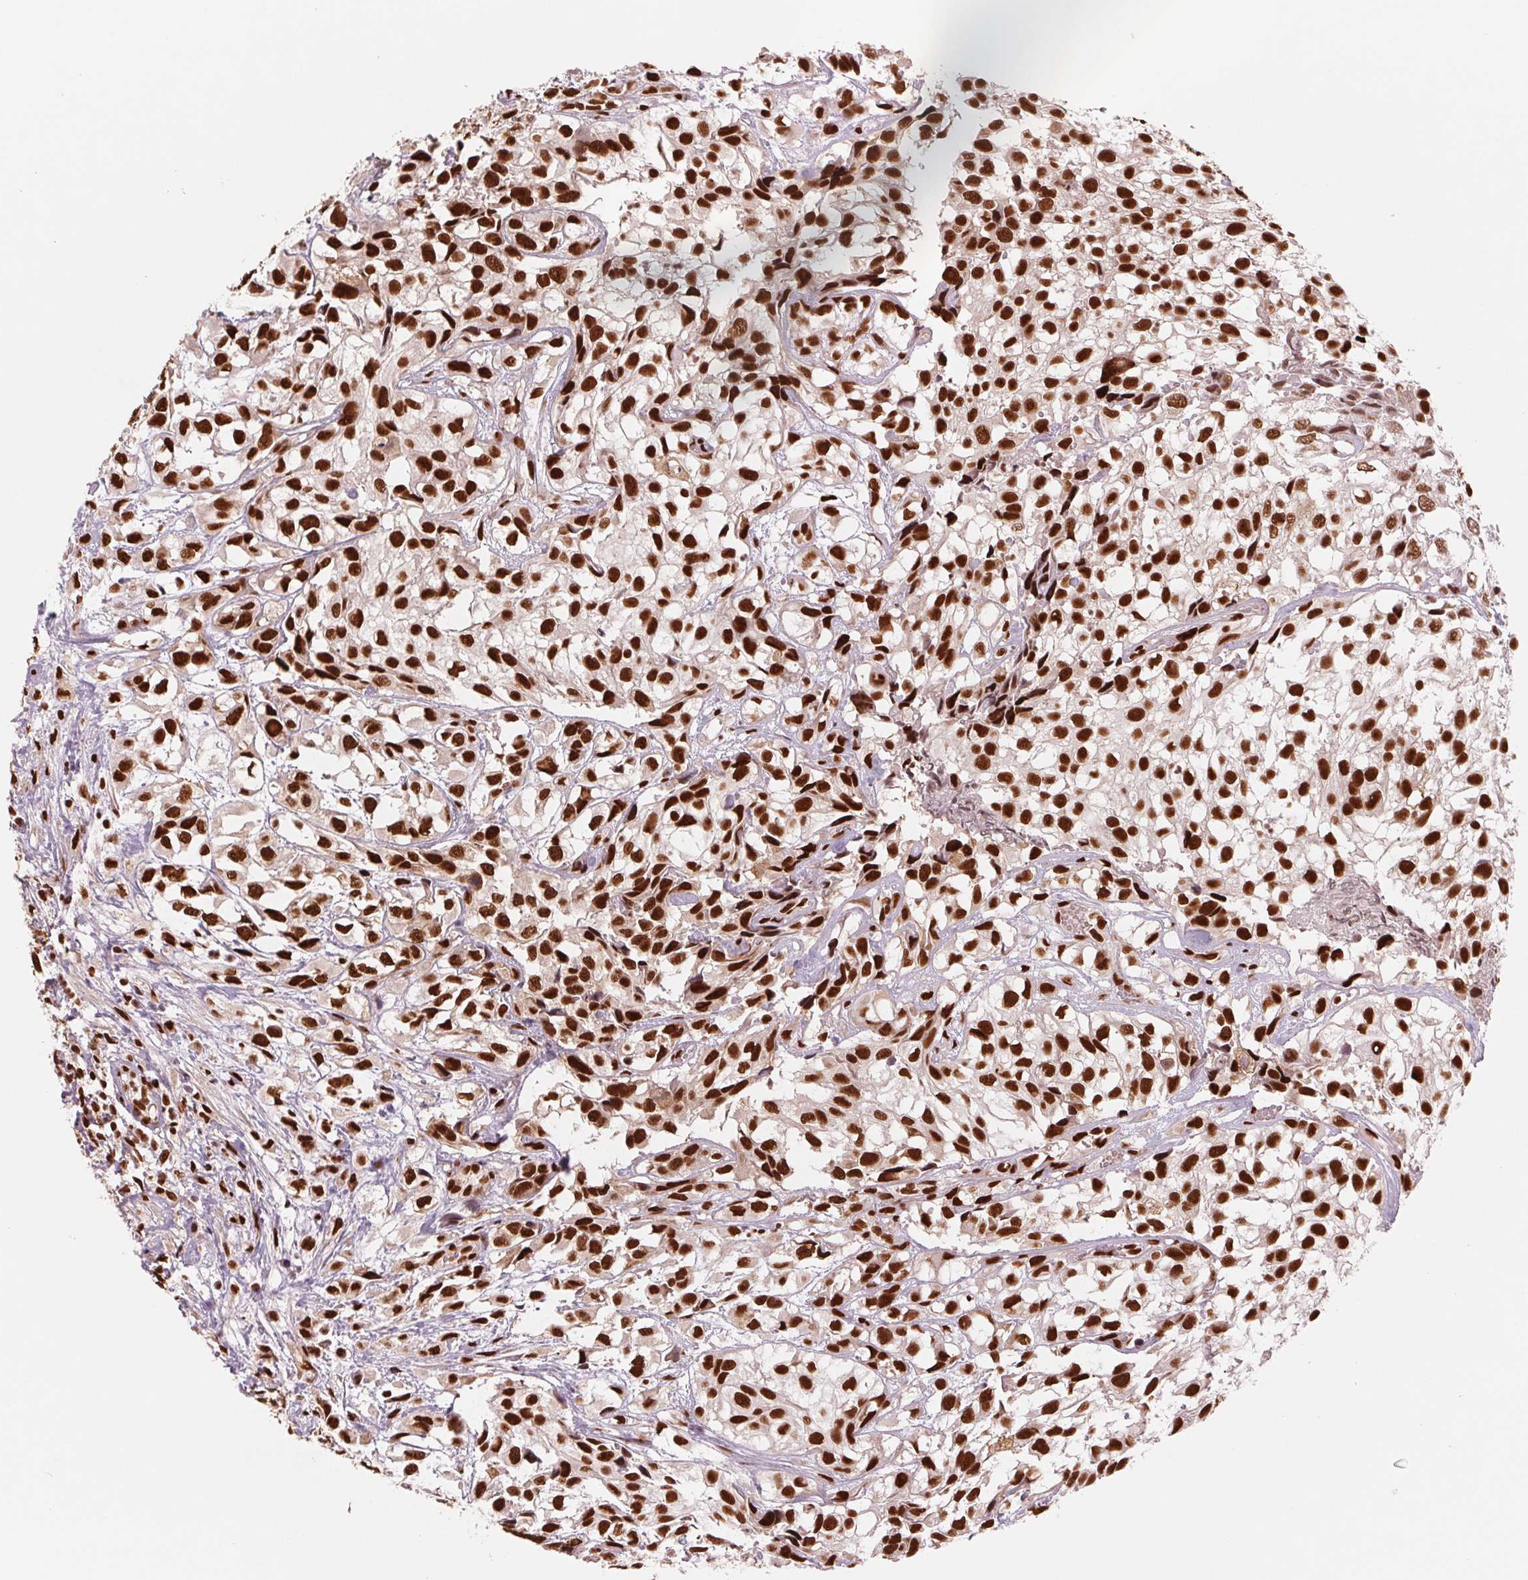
{"staining": {"intensity": "strong", "quantity": ">75%", "location": "nuclear"}, "tissue": "urothelial cancer", "cell_type": "Tumor cells", "image_type": "cancer", "snomed": [{"axis": "morphology", "description": "Urothelial carcinoma, High grade"}, {"axis": "topography", "description": "Urinary bladder"}], "caption": "A photomicrograph showing strong nuclear positivity in about >75% of tumor cells in urothelial carcinoma (high-grade), as visualized by brown immunohistochemical staining.", "gene": "TTLL9", "patient": {"sex": "male", "age": 56}}